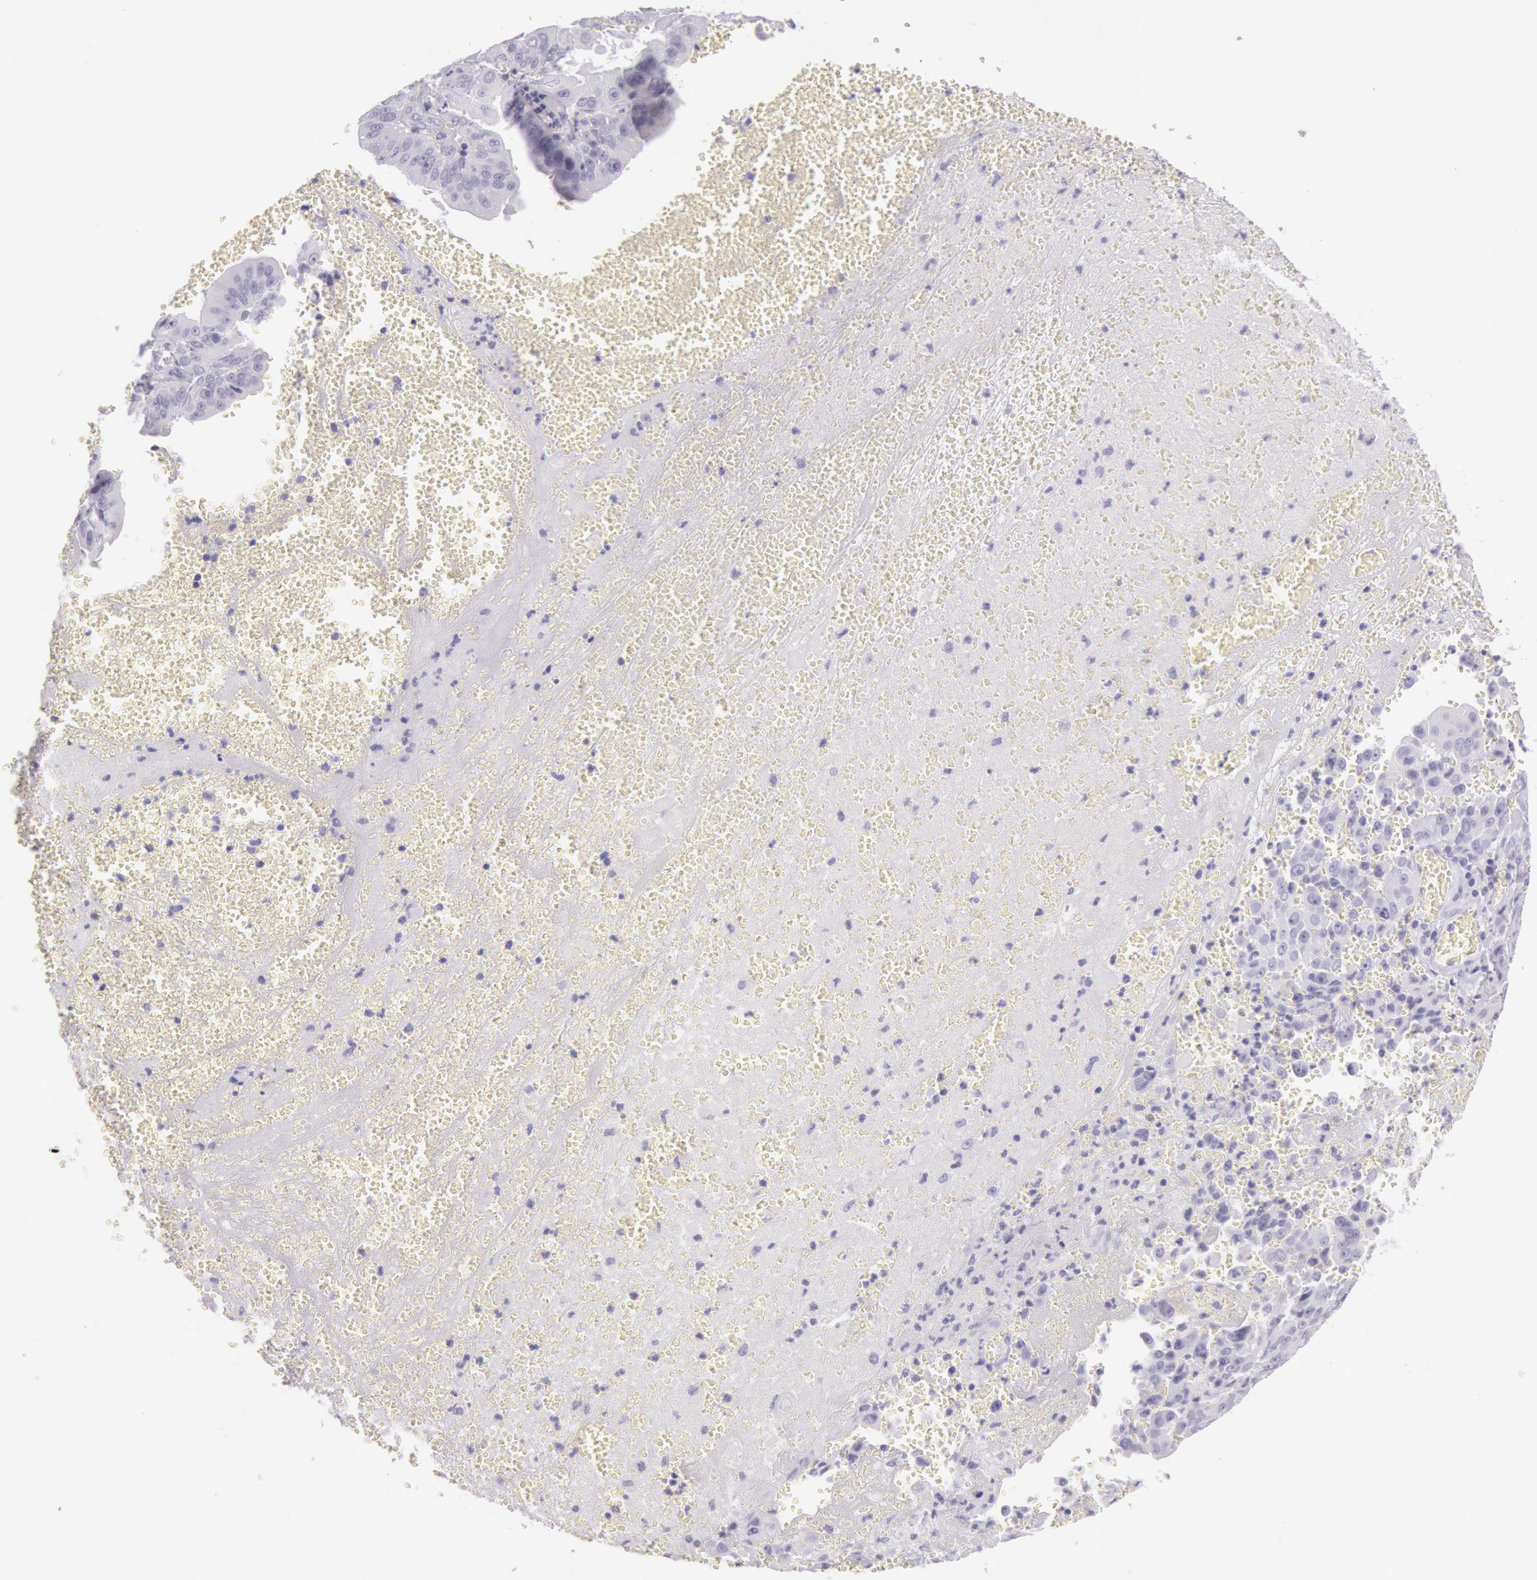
{"staining": {"intensity": "negative", "quantity": "none", "location": "none"}, "tissue": "liver cancer", "cell_type": "Tumor cells", "image_type": "cancer", "snomed": [{"axis": "morphology", "description": "Cholangiocarcinoma"}, {"axis": "topography", "description": "Liver"}], "caption": "DAB (3,3'-diaminobenzidine) immunohistochemical staining of human liver cancer (cholangiocarcinoma) demonstrates no significant expression in tumor cells. (Brightfield microscopy of DAB (3,3'-diaminobenzidine) immunohistochemistry at high magnification).", "gene": "CKB", "patient": {"sex": "female", "age": 79}}